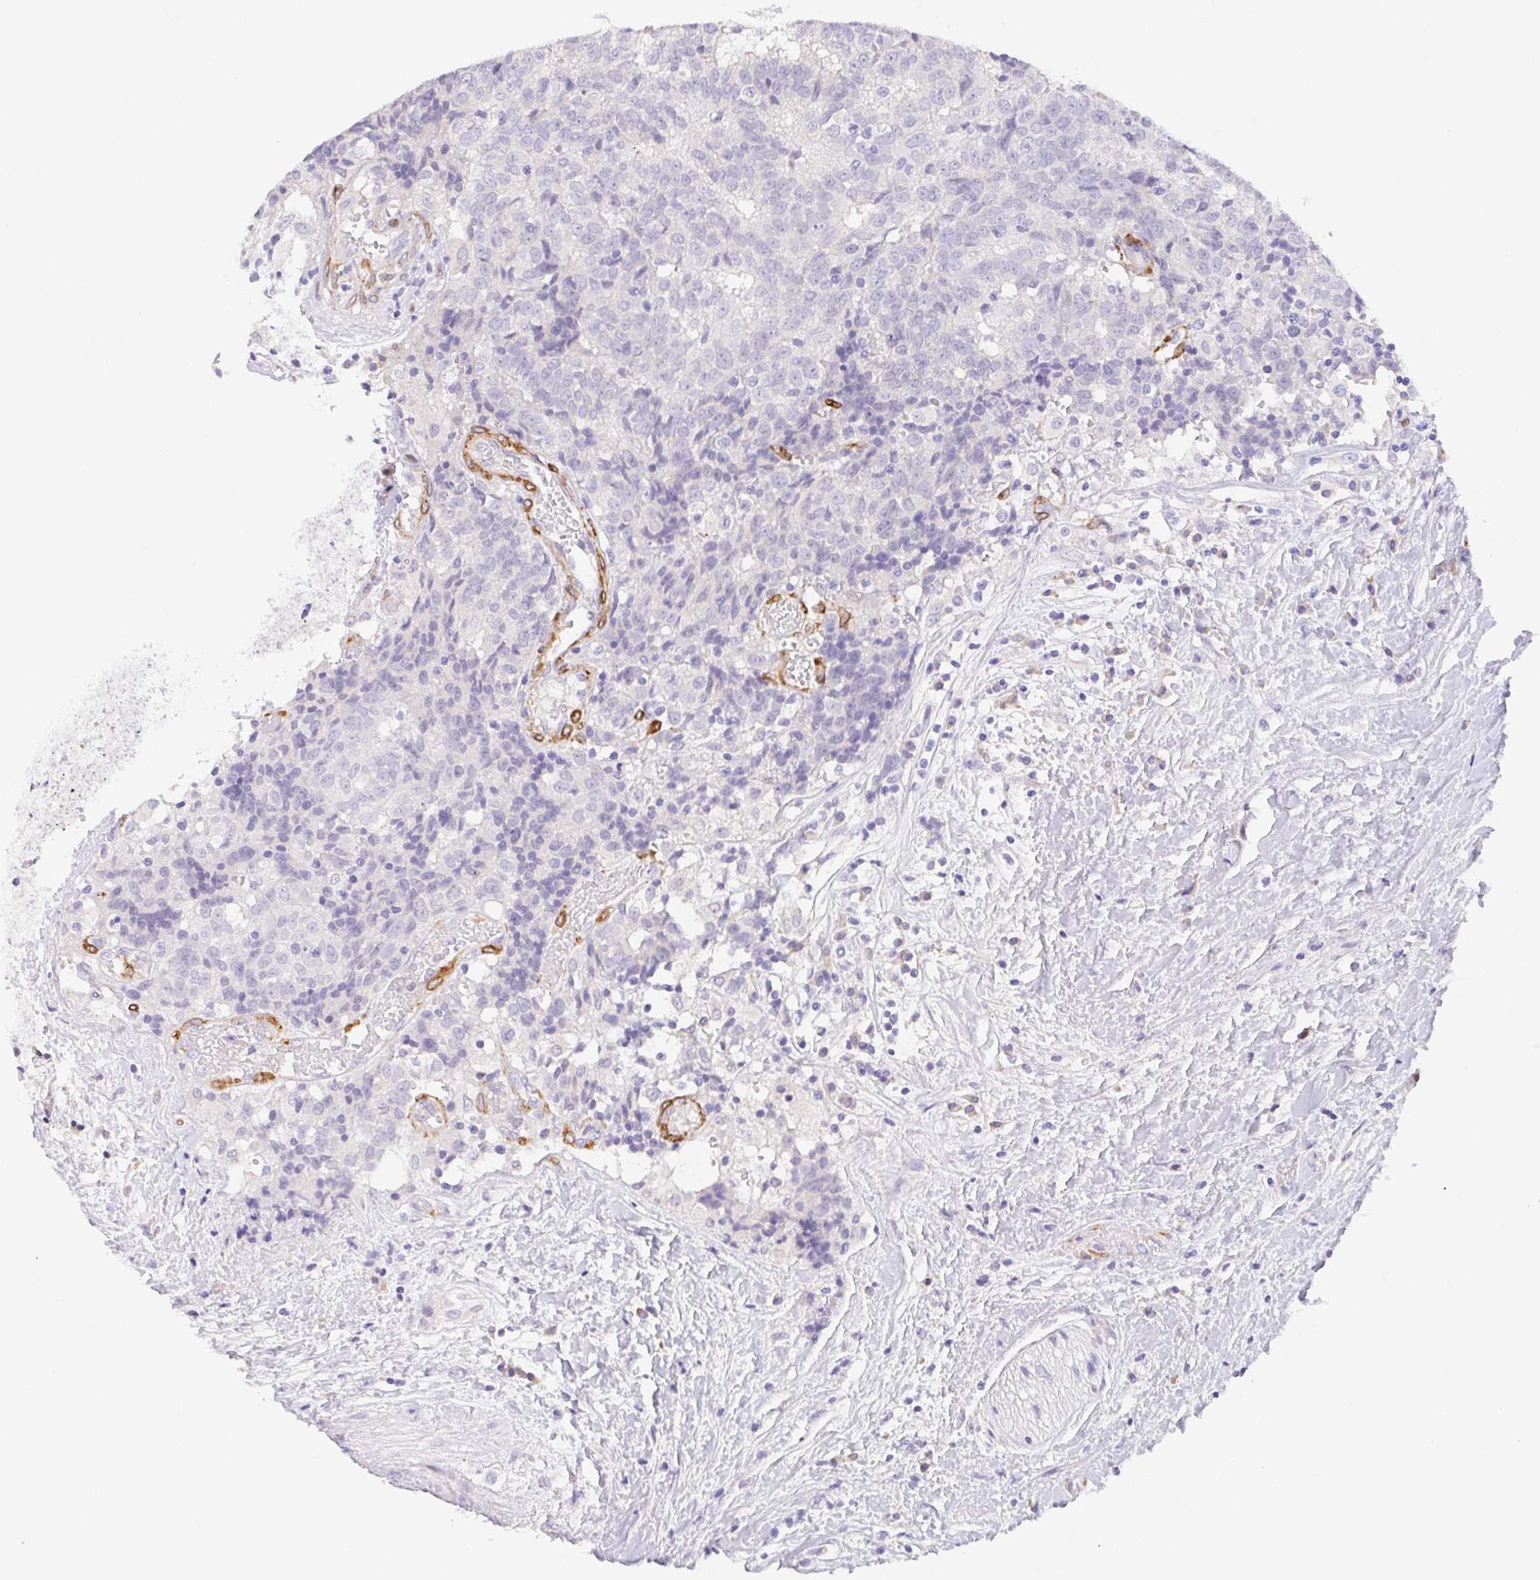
{"staining": {"intensity": "negative", "quantity": "none", "location": "none"}, "tissue": "prostate cancer", "cell_type": "Tumor cells", "image_type": "cancer", "snomed": [{"axis": "morphology", "description": "Adenocarcinoma, High grade"}, {"axis": "topography", "description": "Prostate and seminal vesicle, NOS"}], "caption": "The immunohistochemistry histopathology image has no significant staining in tumor cells of prostate high-grade adenocarcinoma tissue.", "gene": "HRC", "patient": {"sex": "male", "age": 60}}